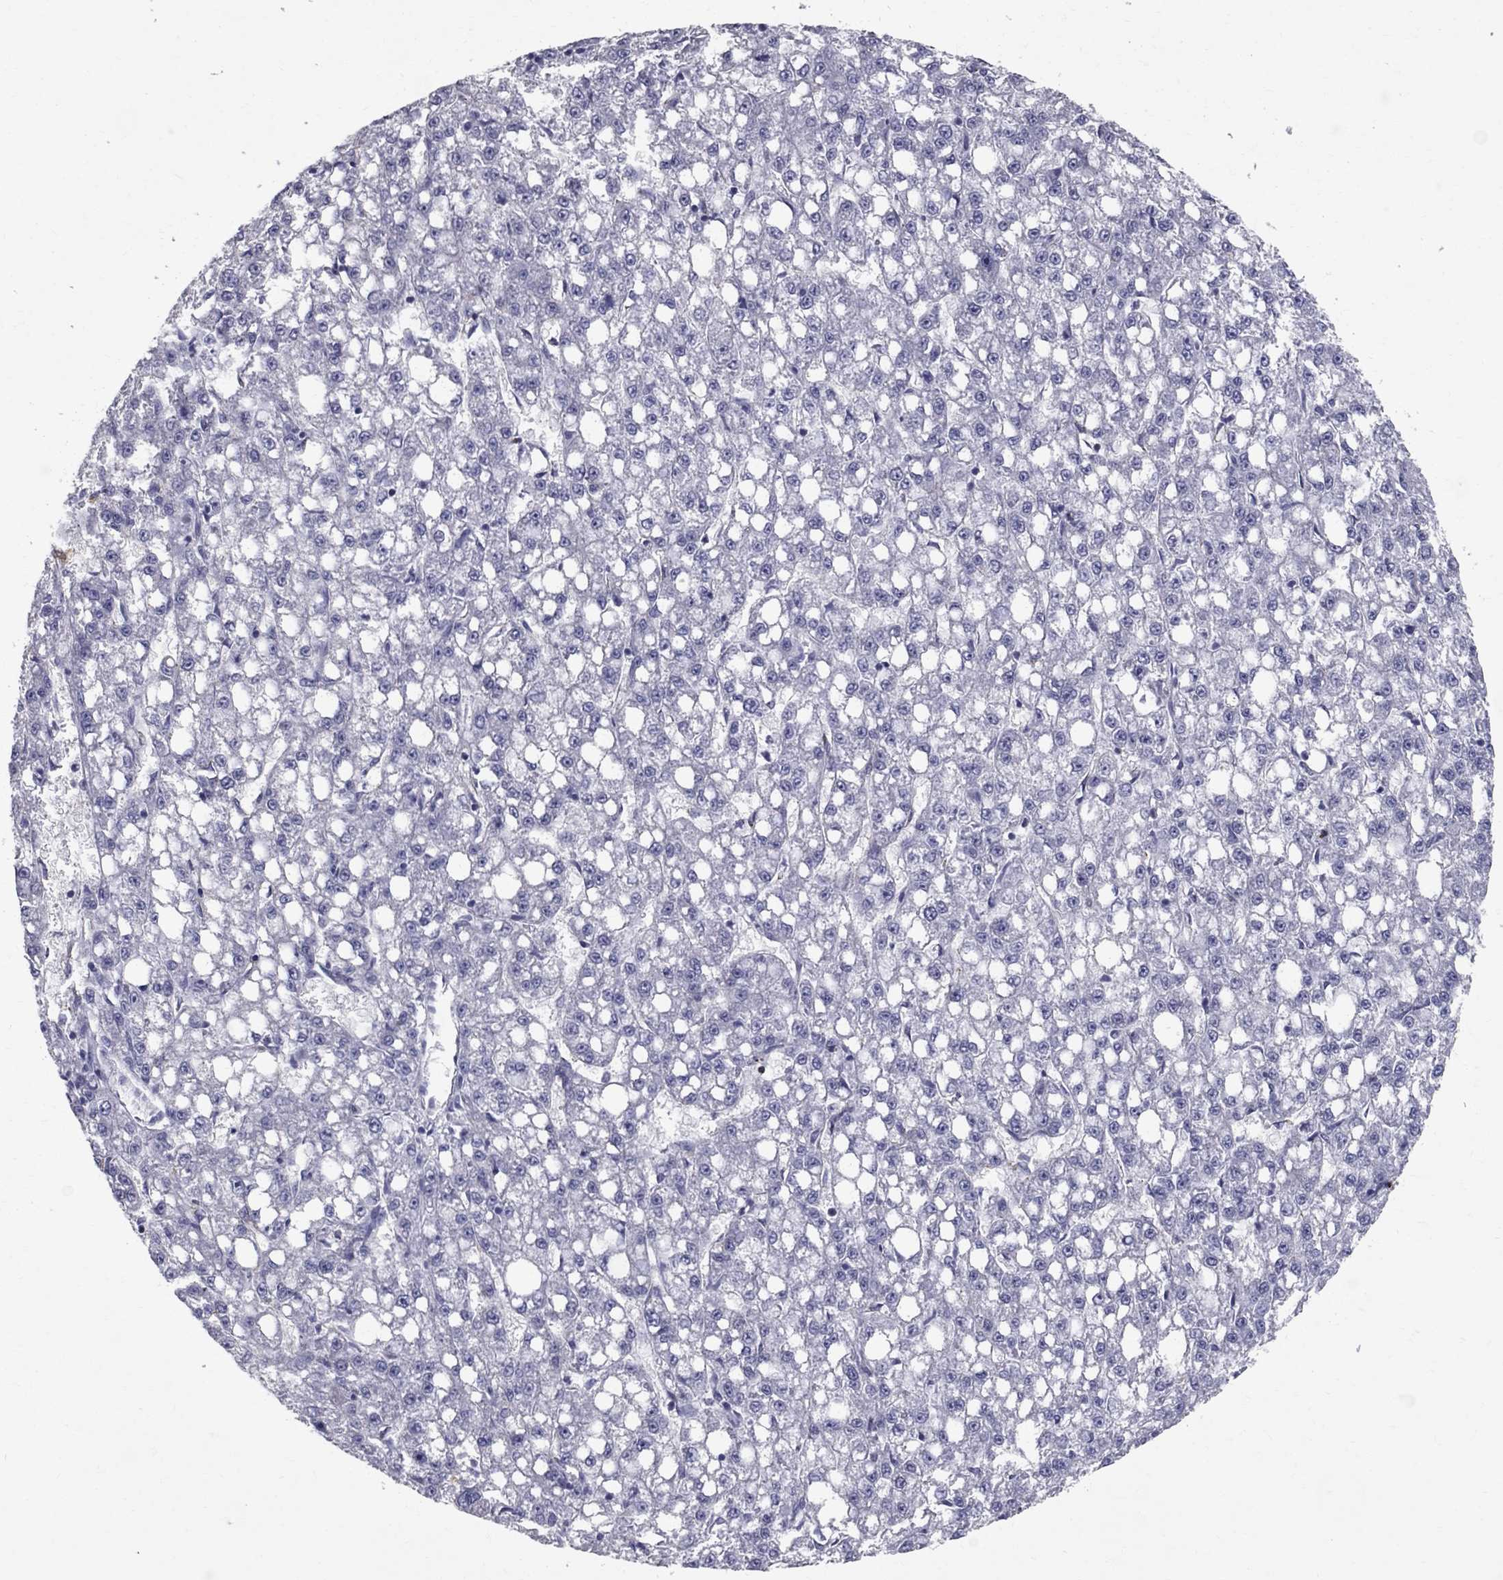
{"staining": {"intensity": "negative", "quantity": "none", "location": "none"}, "tissue": "liver cancer", "cell_type": "Tumor cells", "image_type": "cancer", "snomed": [{"axis": "morphology", "description": "Carcinoma, Hepatocellular, NOS"}, {"axis": "topography", "description": "Liver"}], "caption": "DAB (3,3'-diaminobenzidine) immunohistochemical staining of human hepatocellular carcinoma (liver) reveals no significant staining in tumor cells. (DAB (3,3'-diaminobenzidine) immunohistochemistry with hematoxylin counter stain).", "gene": "CLIC6", "patient": {"sex": "female", "age": 65}}